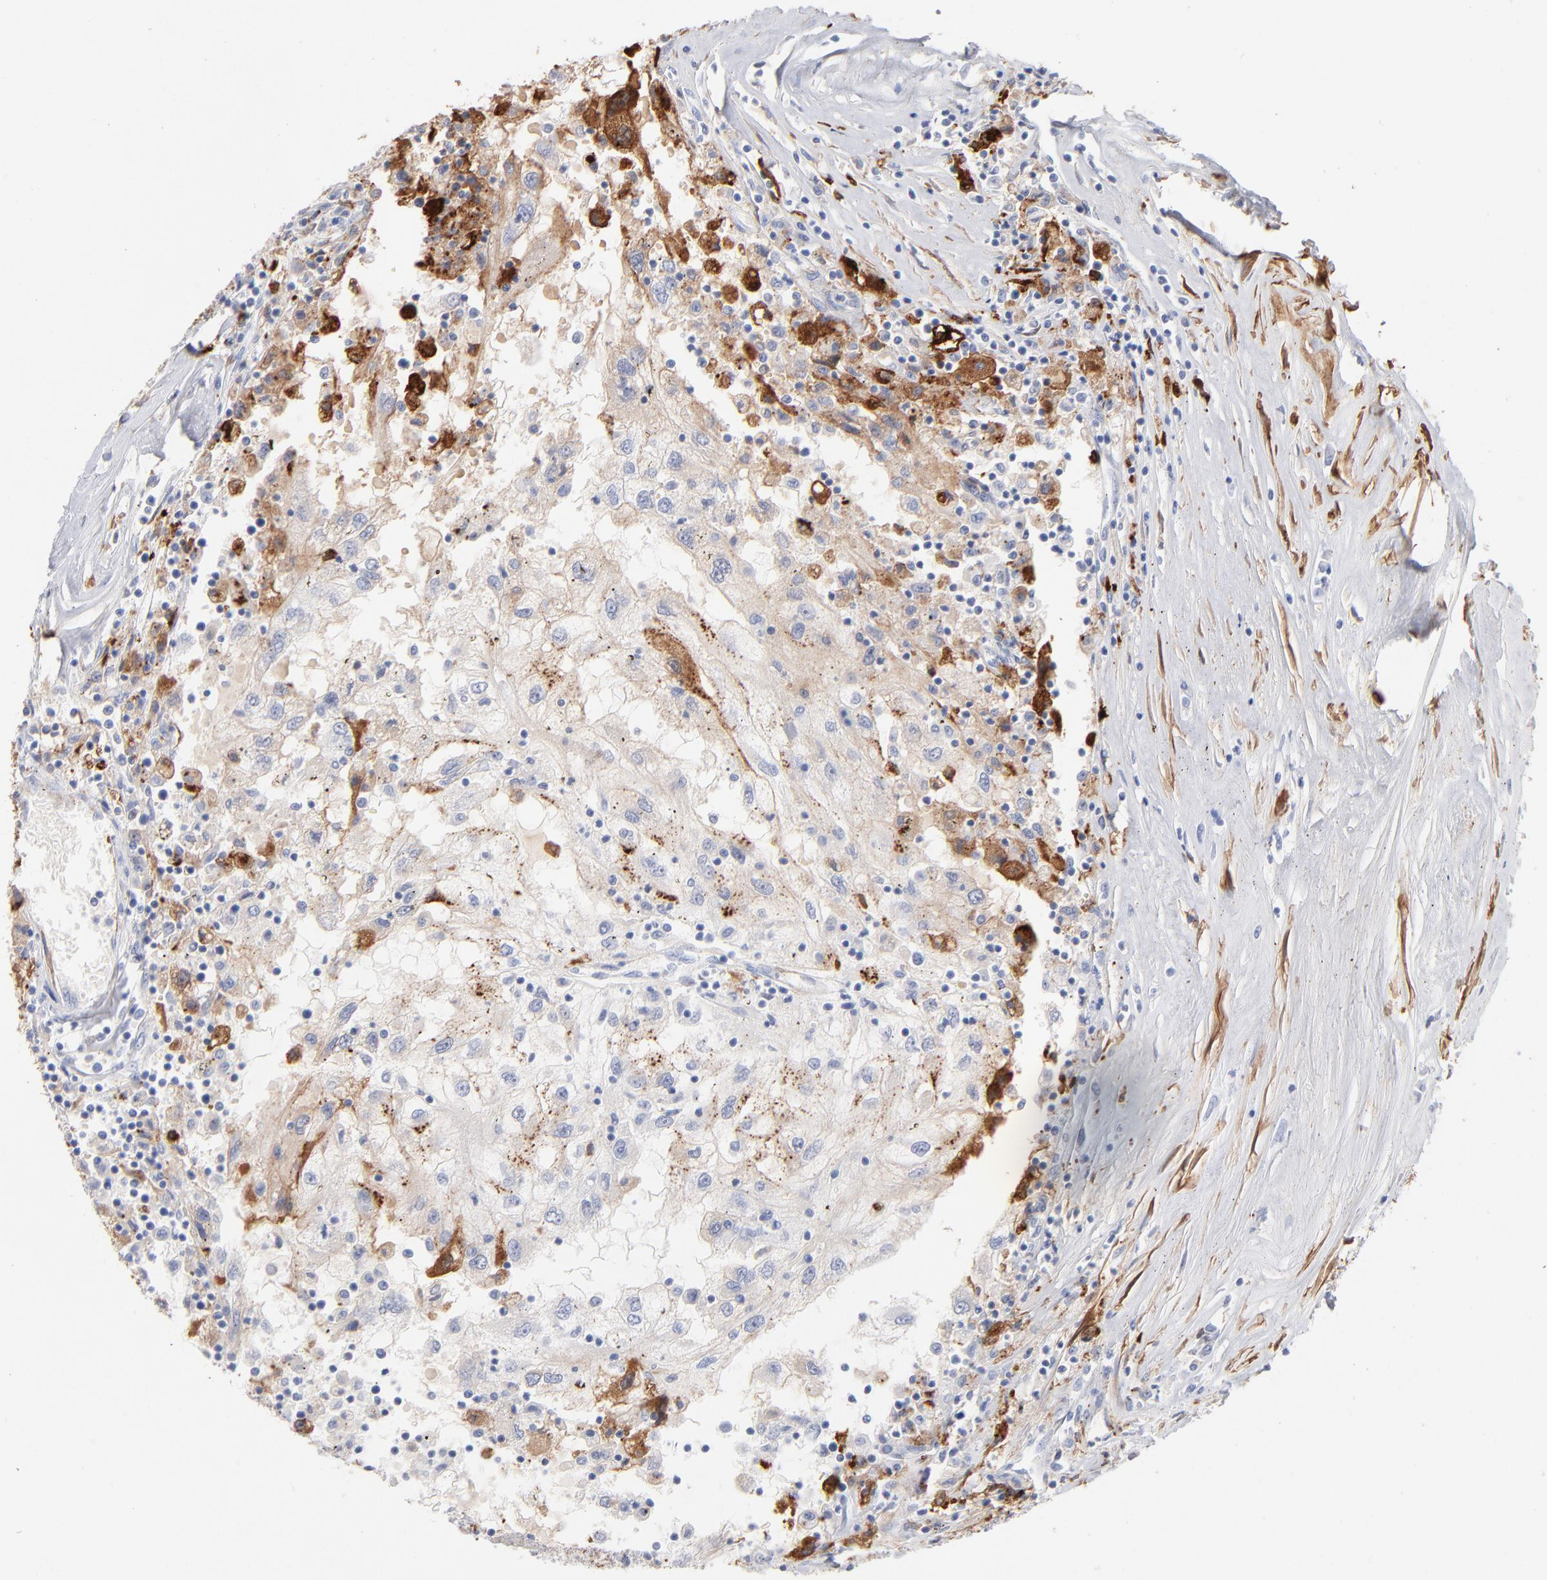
{"staining": {"intensity": "negative", "quantity": "none", "location": "none"}, "tissue": "renal cancer", "cell_type": "Tumor cells", "image_type": "cancer", "snomed": [{"axis": "morphology", "description": "Normal tissue, NOS"}, {"axis": "morphology", "description": "Adenocarcinoma, NOS"}, {"axis": "topography", "description": "Kidney"}], "caption": "Human renal adenocarcinoma stained for a protein using immunohistochemistry displays no staining in tumor cells.", "gene": "APOH", "patient": {"sex": "male", "age": 71}}